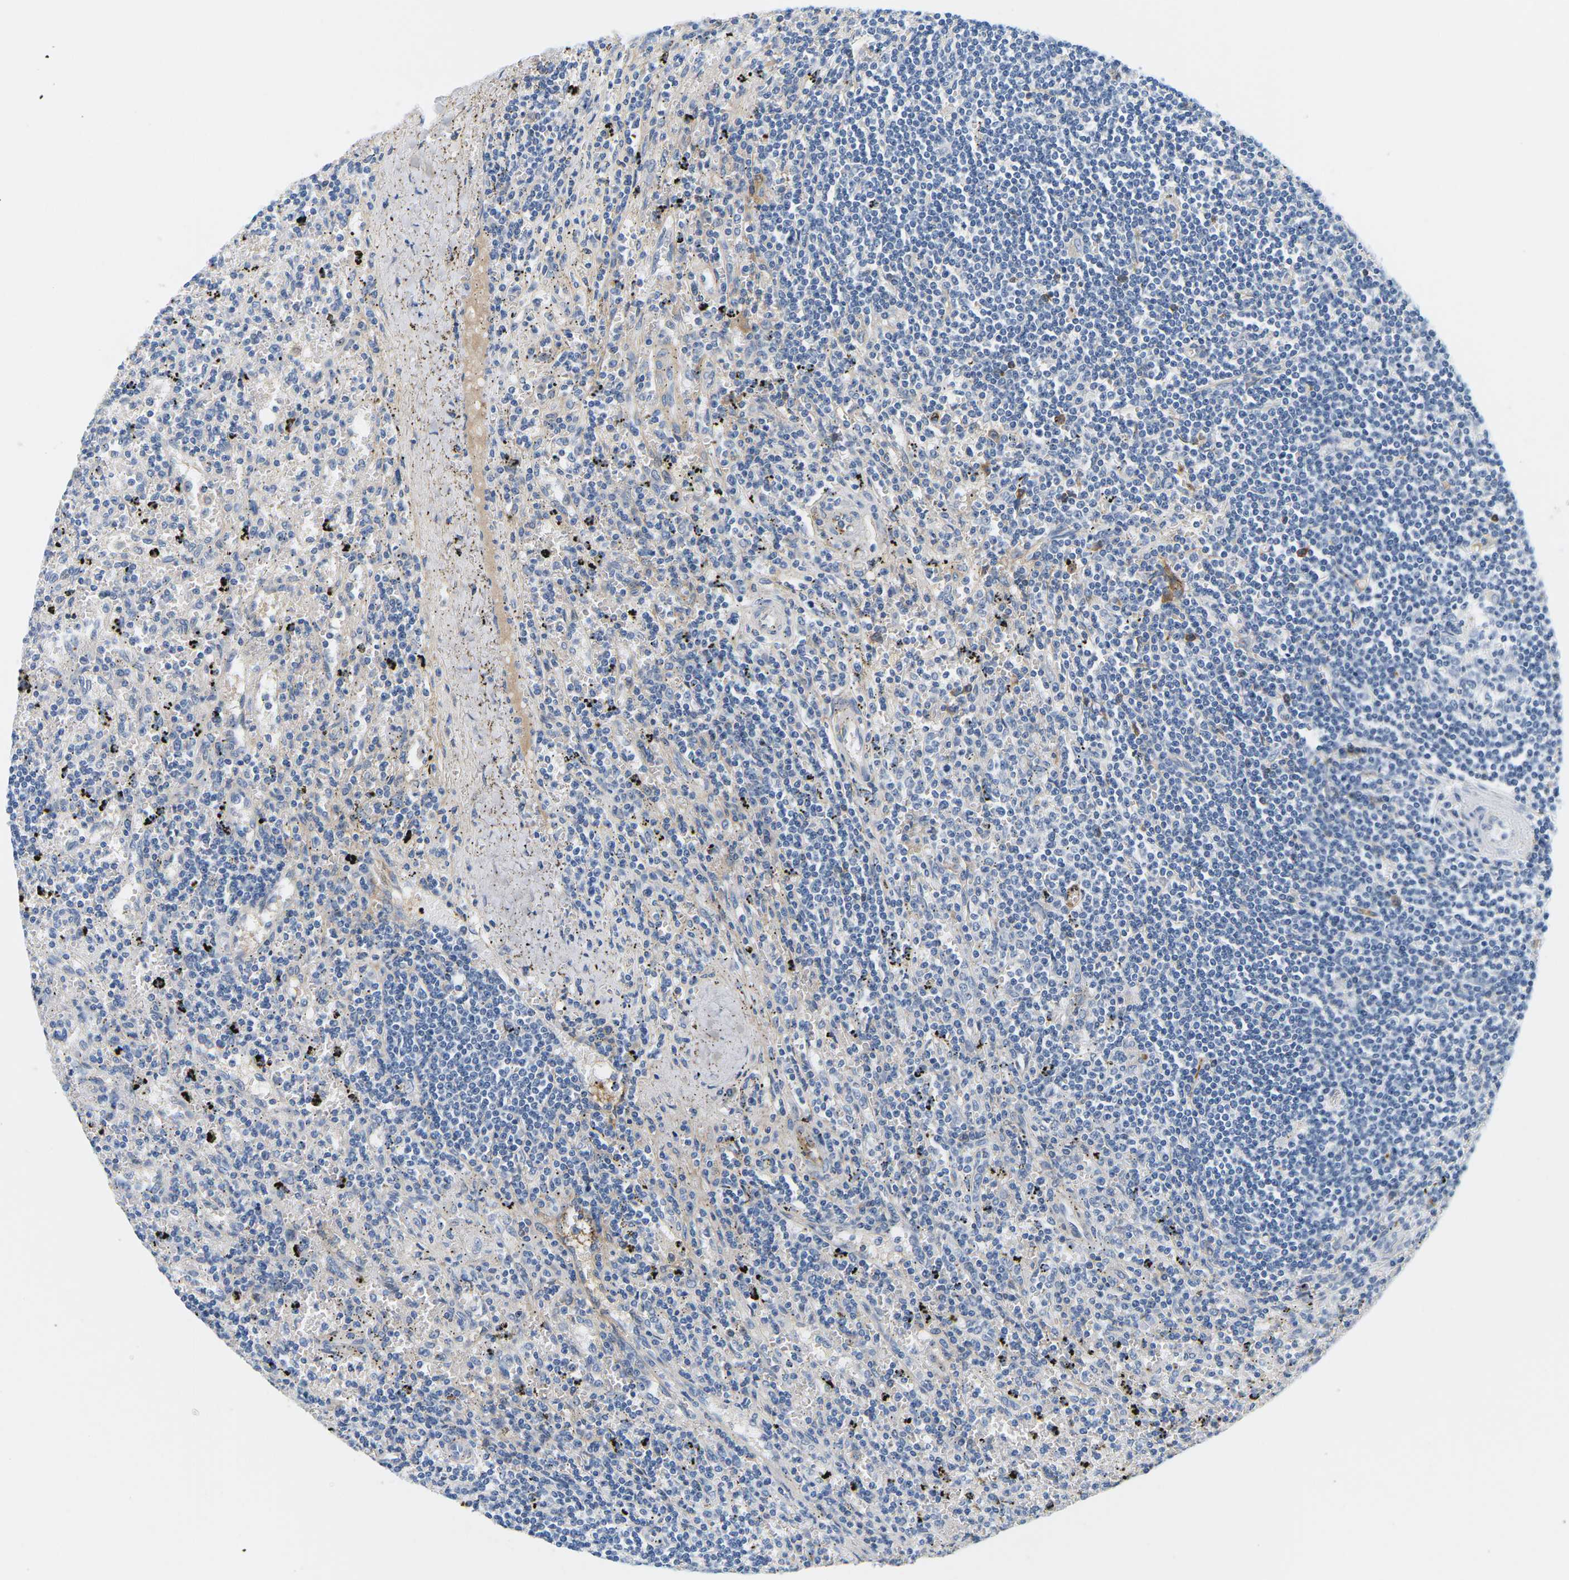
{"staining": {"intensity": "negative", "quantity": "none", "location": "none"}, "tissue": "lymphoma", "cell_type": "Tumor cells", "image_type": "cancer", "snomed": [{"axis": "morphology", "description": "Malignant lymphoma, non-Hodgkin's type, Low grade"}, {"axis": "topography", "description": "Spleen"}], "caption": "Human low-grade malignant lymphoma, non-Hodgkin's type stained for a protein using immunohistochemistry (IHC) exhibits no expression in tumor cells.", "gene": "APOB", "patient": {"sex": "male", "age": 76}}